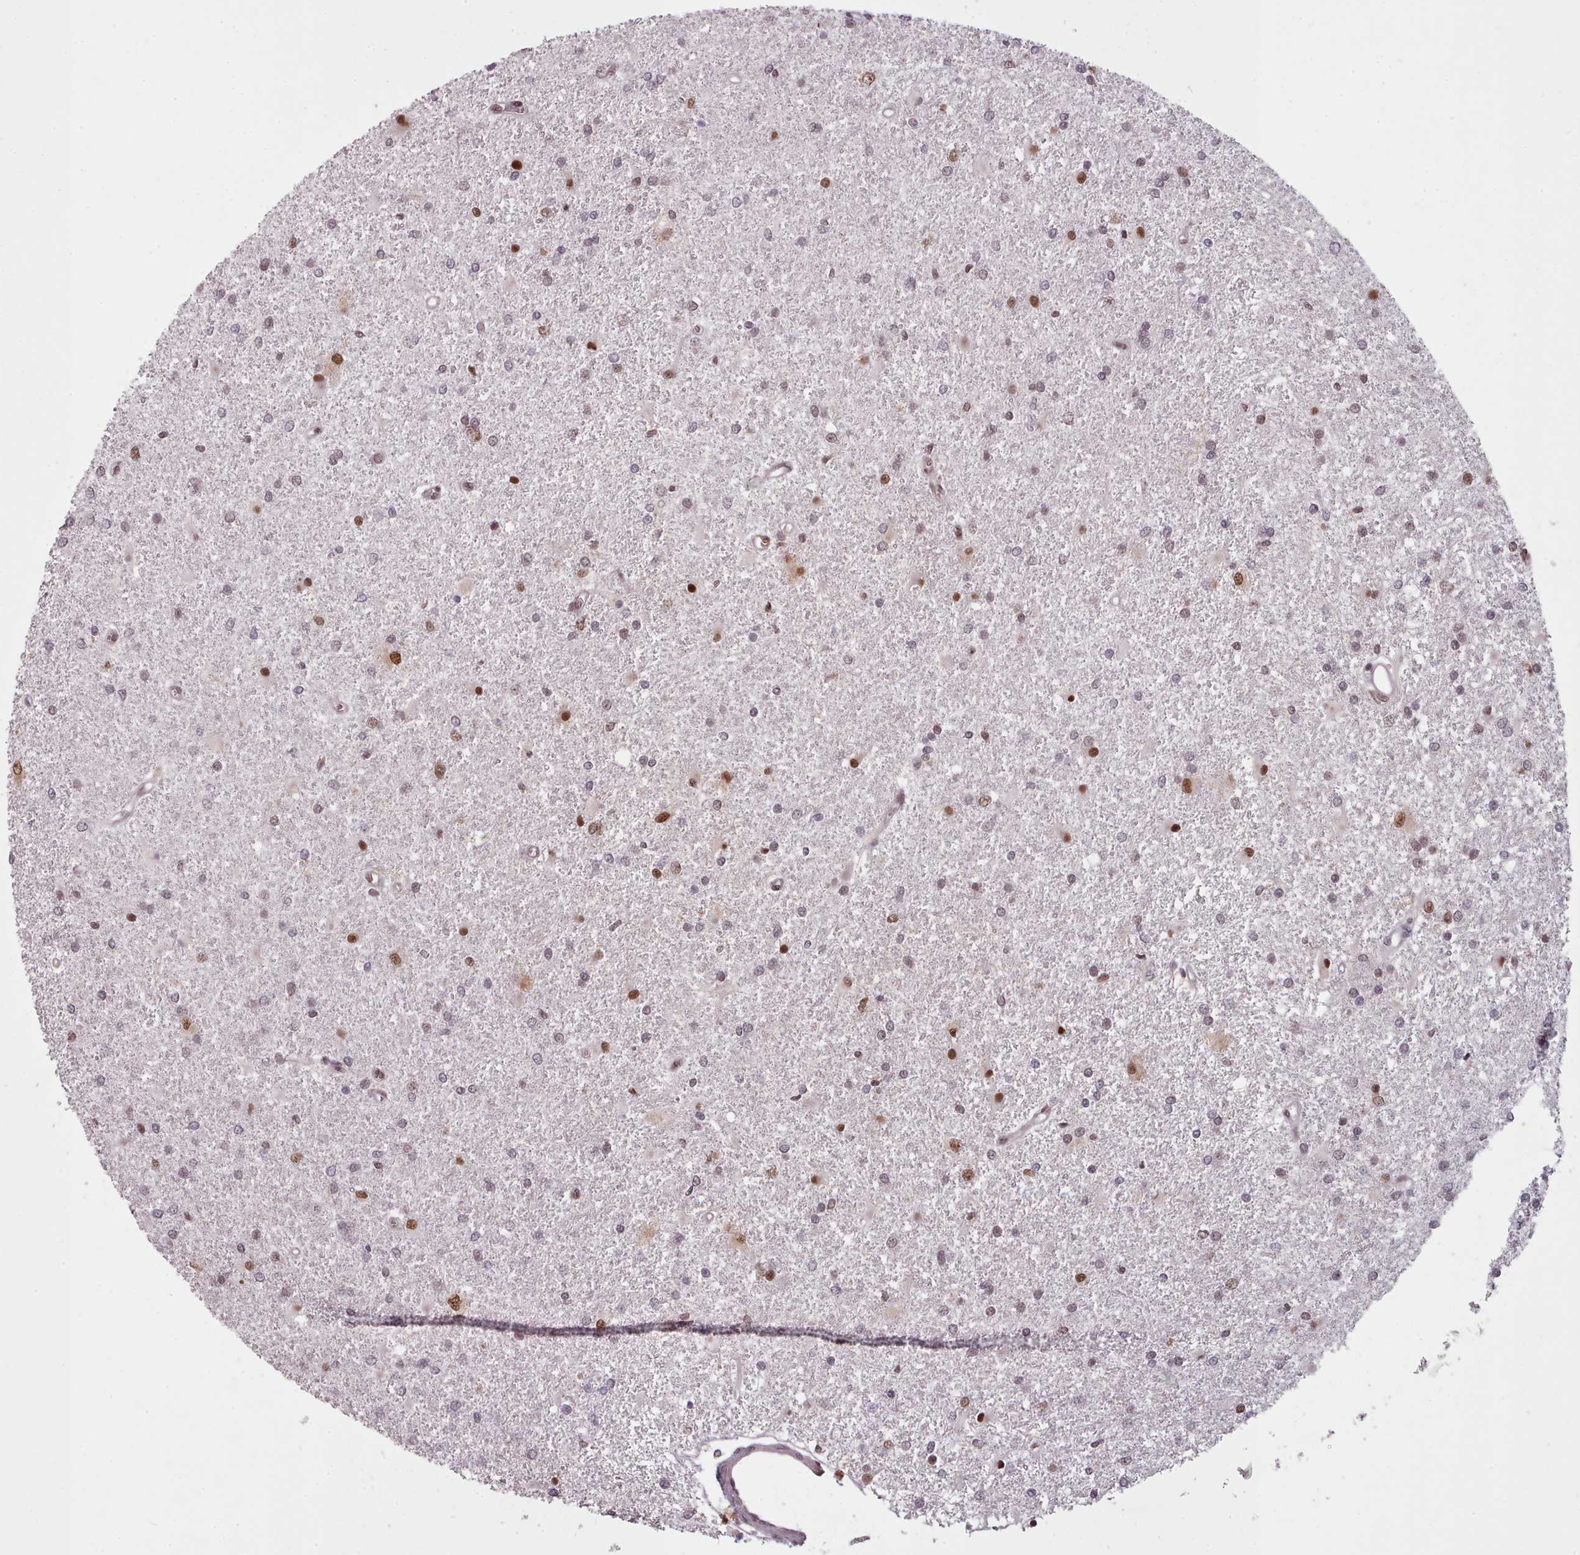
{"staining": {"intensity": "moderate", "quantity": ">75%", "location": "nuclear"}, "tissue": "glioma", "cell_type": "Tumor cells", "image_type": "cancer", "snomed": [{"axis": "morphology", "description": "Glioma, malignant, High grade"}, {"axis": "topography", "description": "Brain"}], "caption": "Human glioma stained with a protein marker reveals moderate staining in tumor cells.", "gene": "SRSF9", "patient": {"sex": "female", "age": 50}}